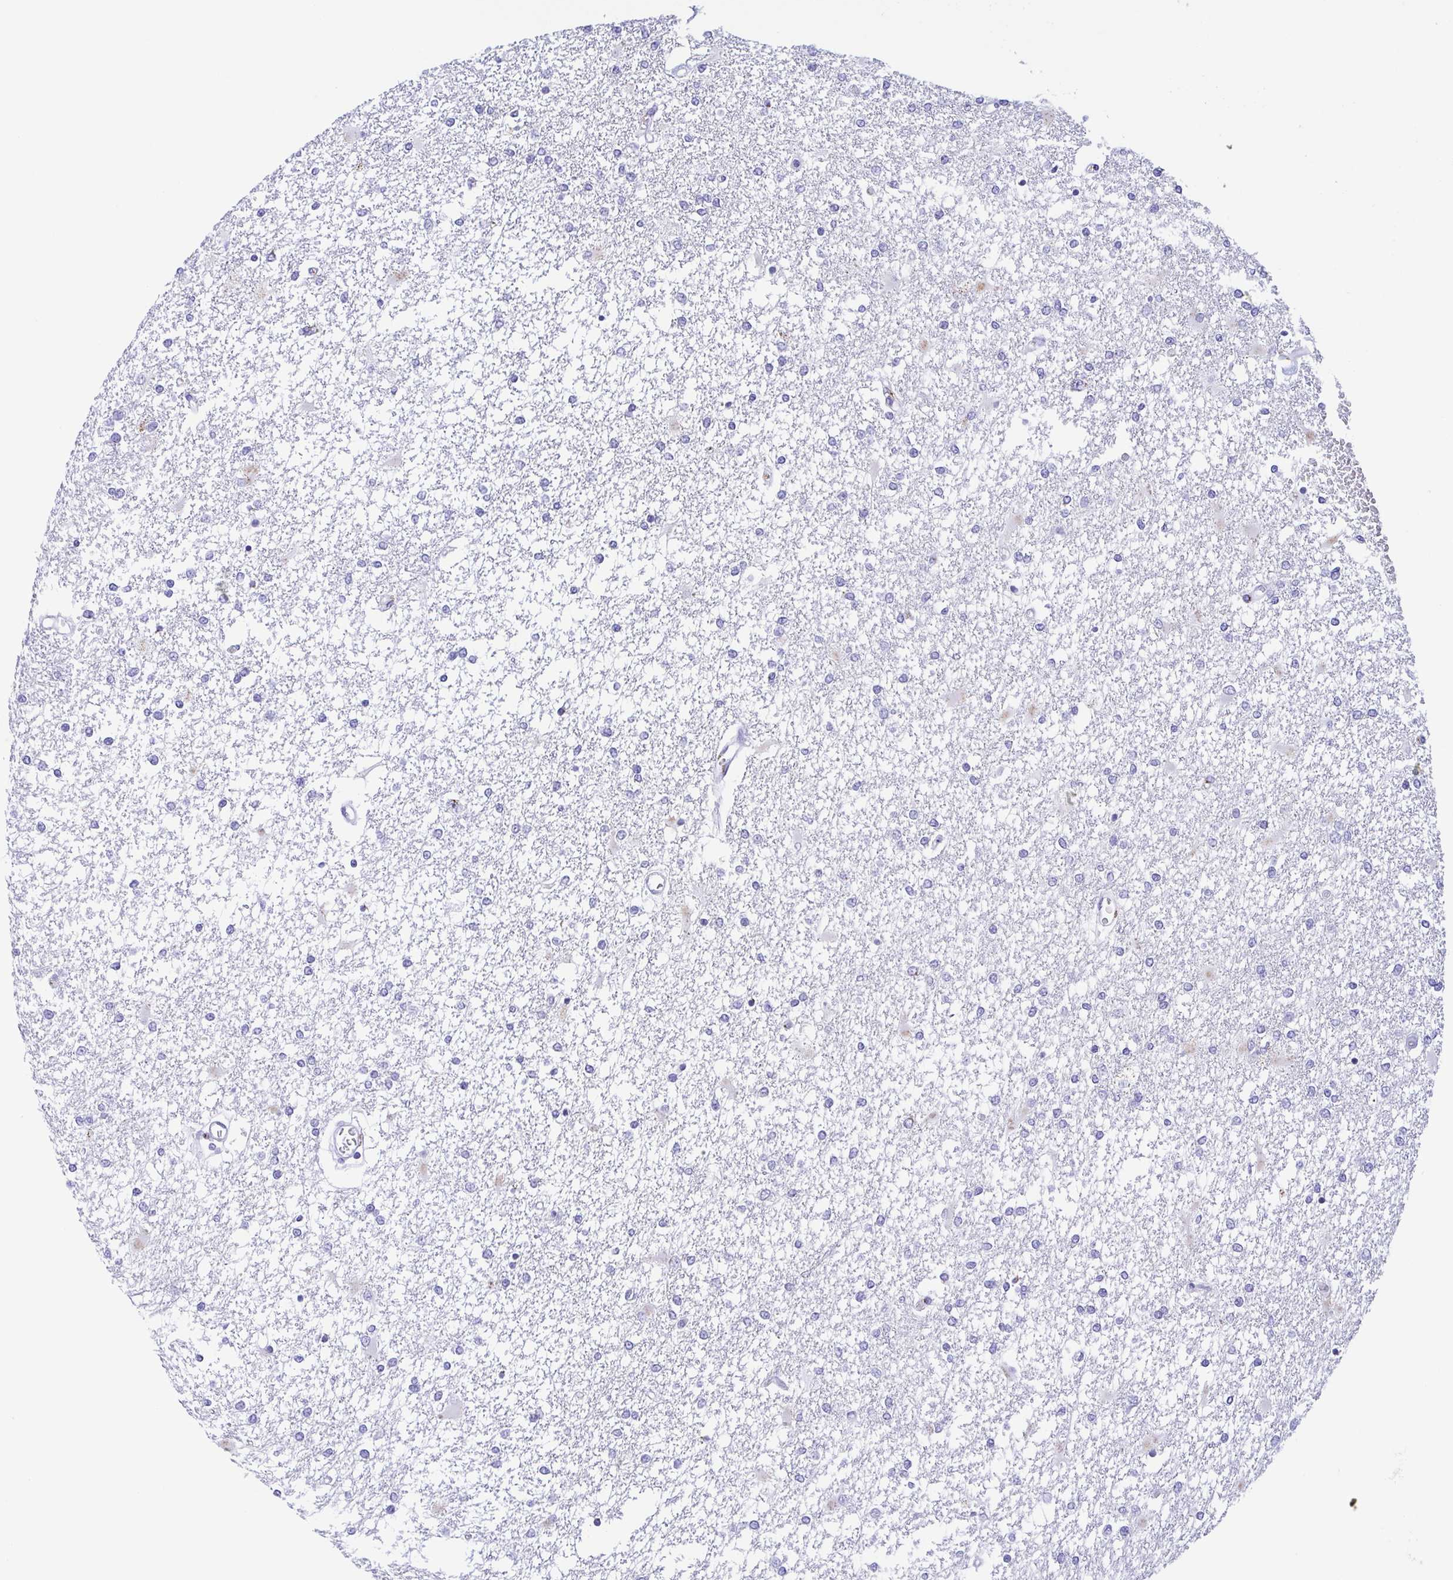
{"staining": {"intensity": "negative", "quantity": "none", "location": "none"}, "tissue": "glioma", "cell_type": "Tumor cells", "image_type": "cancer", "snomed": [{"axis": "morphology", "description": "Glioma, malignant, High grade"}, {"axis": "topography", "description": "Cerebral cortex"}], "caption": "DAB immunohistochemical staining of human glioma reveals no significant staining in tumor cells.", "gene": "SULT1B1", "patient": {"sex": "male", "age": 79}}